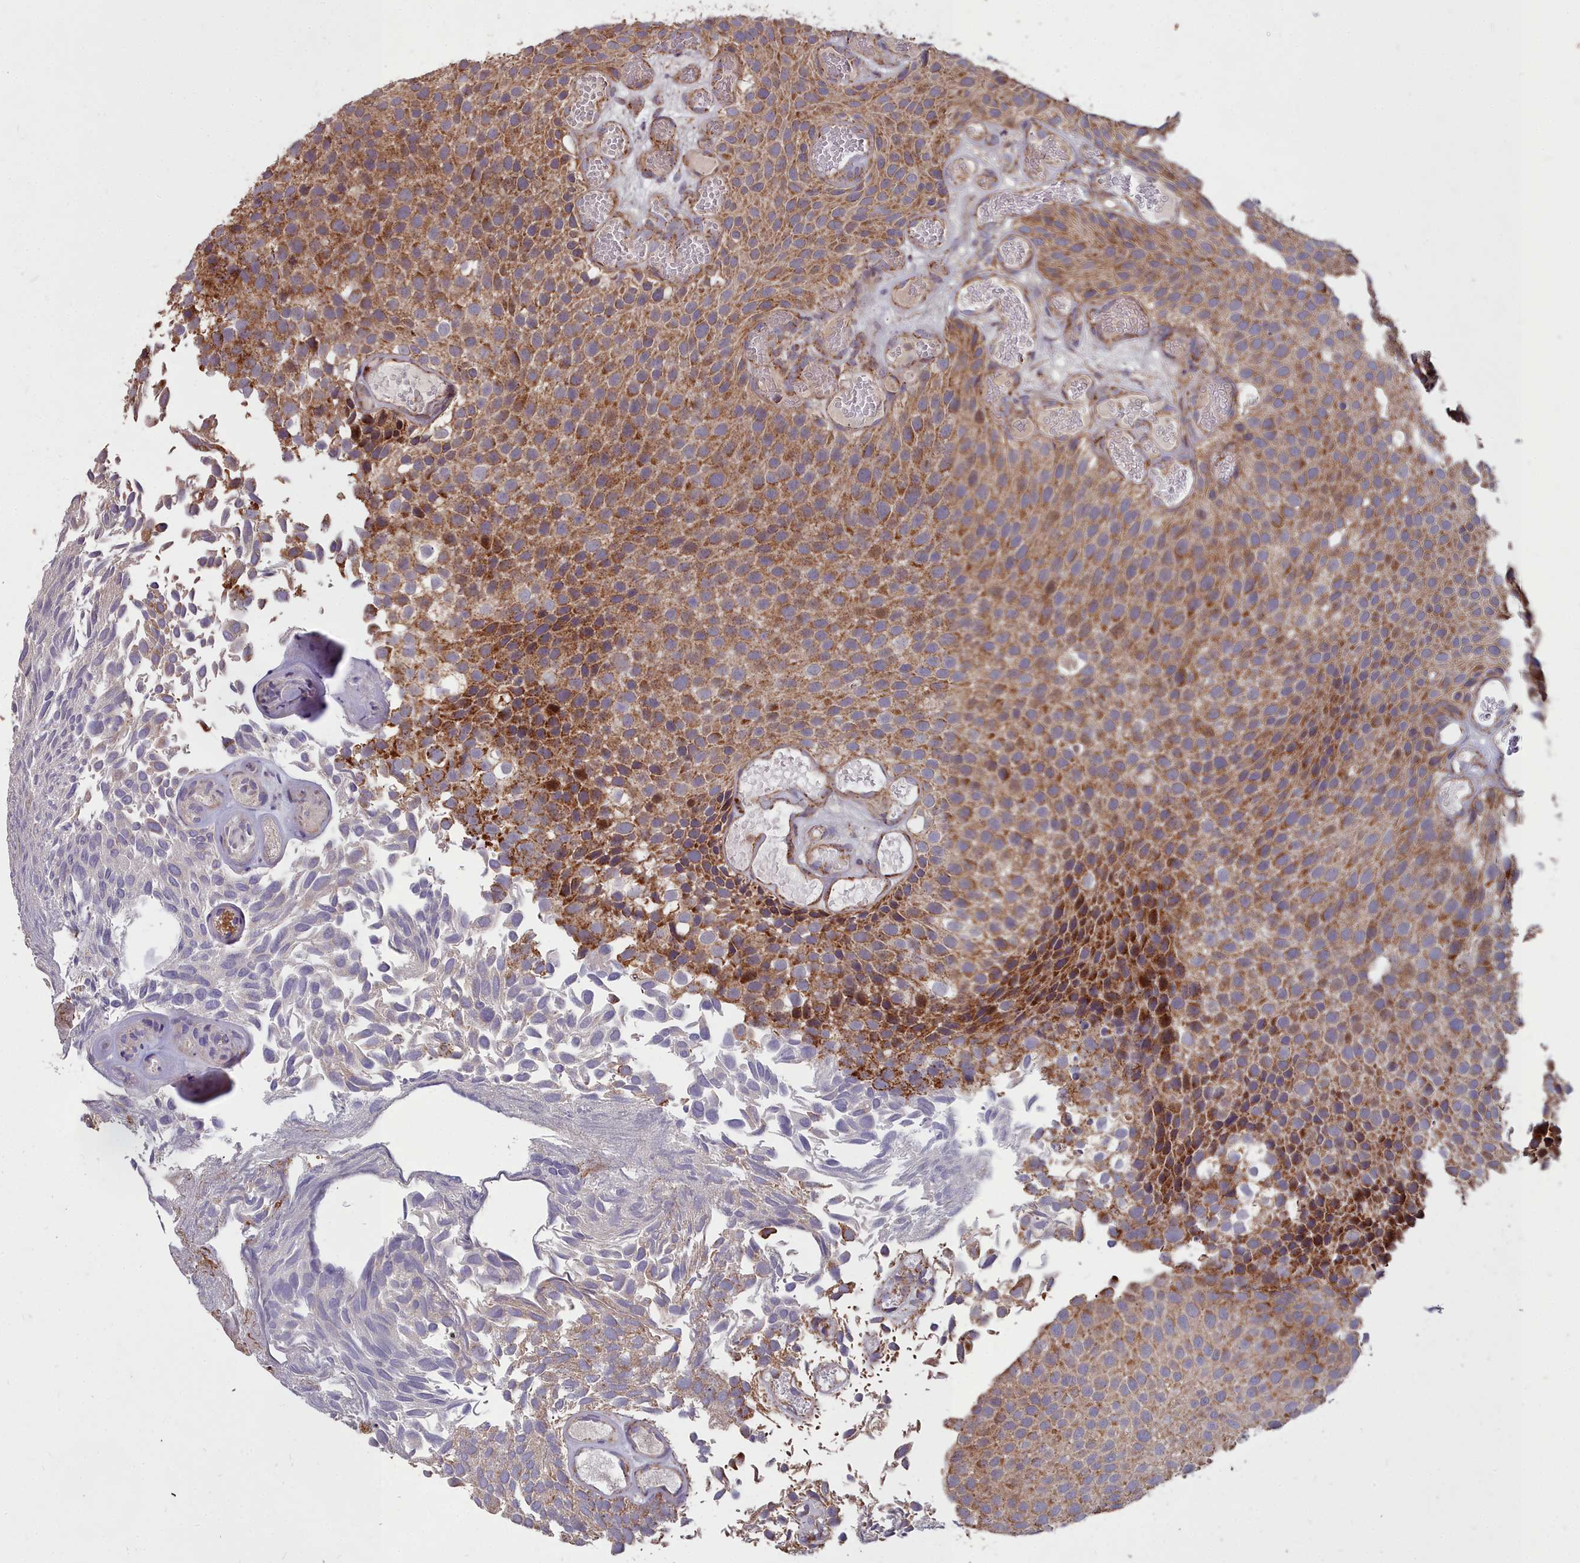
{"staining": {"intensity": "moderate", "quantity": ">75%", "location": "cytoplasmic/membranous"}, "tissue": "urothelial cancer", "cell_type": "Tumor cells", "image_type": "cancer", "snomed": [{"axis": "morphology", "description": "Urothelial carcinoma, Low grade"}, {"axis": "topography", "description": "Urinary bladder"}], "caption": "This is a histology image of IHC staining of urothelial carcinoma (low-grade), which shows moderate positivity in the cytoplasmic/membranous of tumor cells.", "gene": "COX11", "patient": {"sex": "male", "age": 89}}